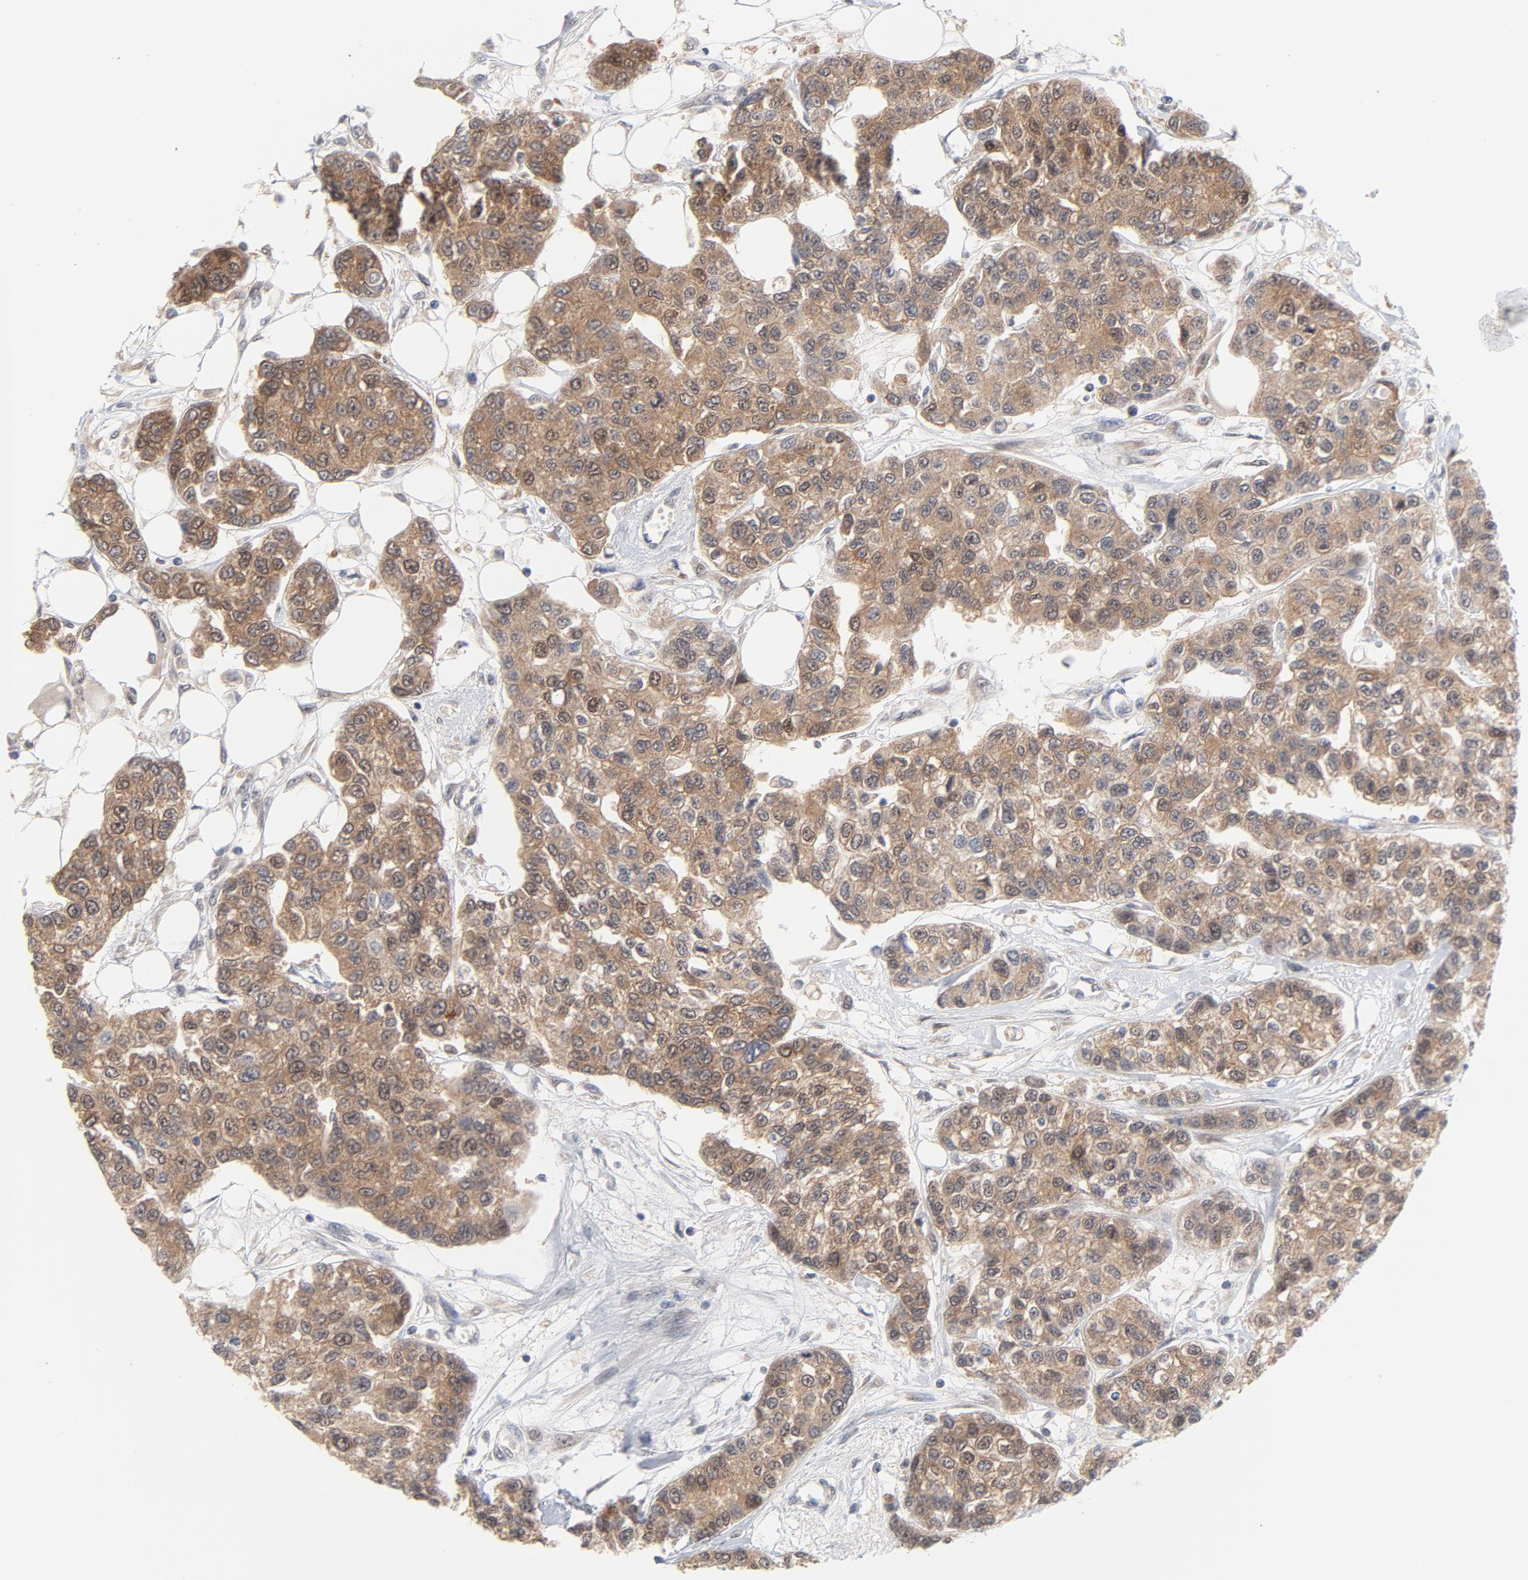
{"staining": {"intensity": "moderate", "quantity": ">75%", "location": "cytoplasmic/membranous"}, "tissue": "breast cancer", "cell_type": "Tumor cells", "image_type": "cancer", "snomed": [{"axis": "morphology", "description": "Duct carcinoma"}, {"axis": "topography", "description": "Breast"}], "caption": "An IHC micrograph of tumor tissue is shown. Protein staining in brown highlights moderate cytoplasmic/membranous positivity in breast cancer (intraductal carcinoma) within tumor cells. (DAB (3,3'-diaminobenzidine) IHC, brown staining for protein, blue staining for nuclei).", "gene": "UBL4A", "patient": {"sex": "female", "age": 51}}